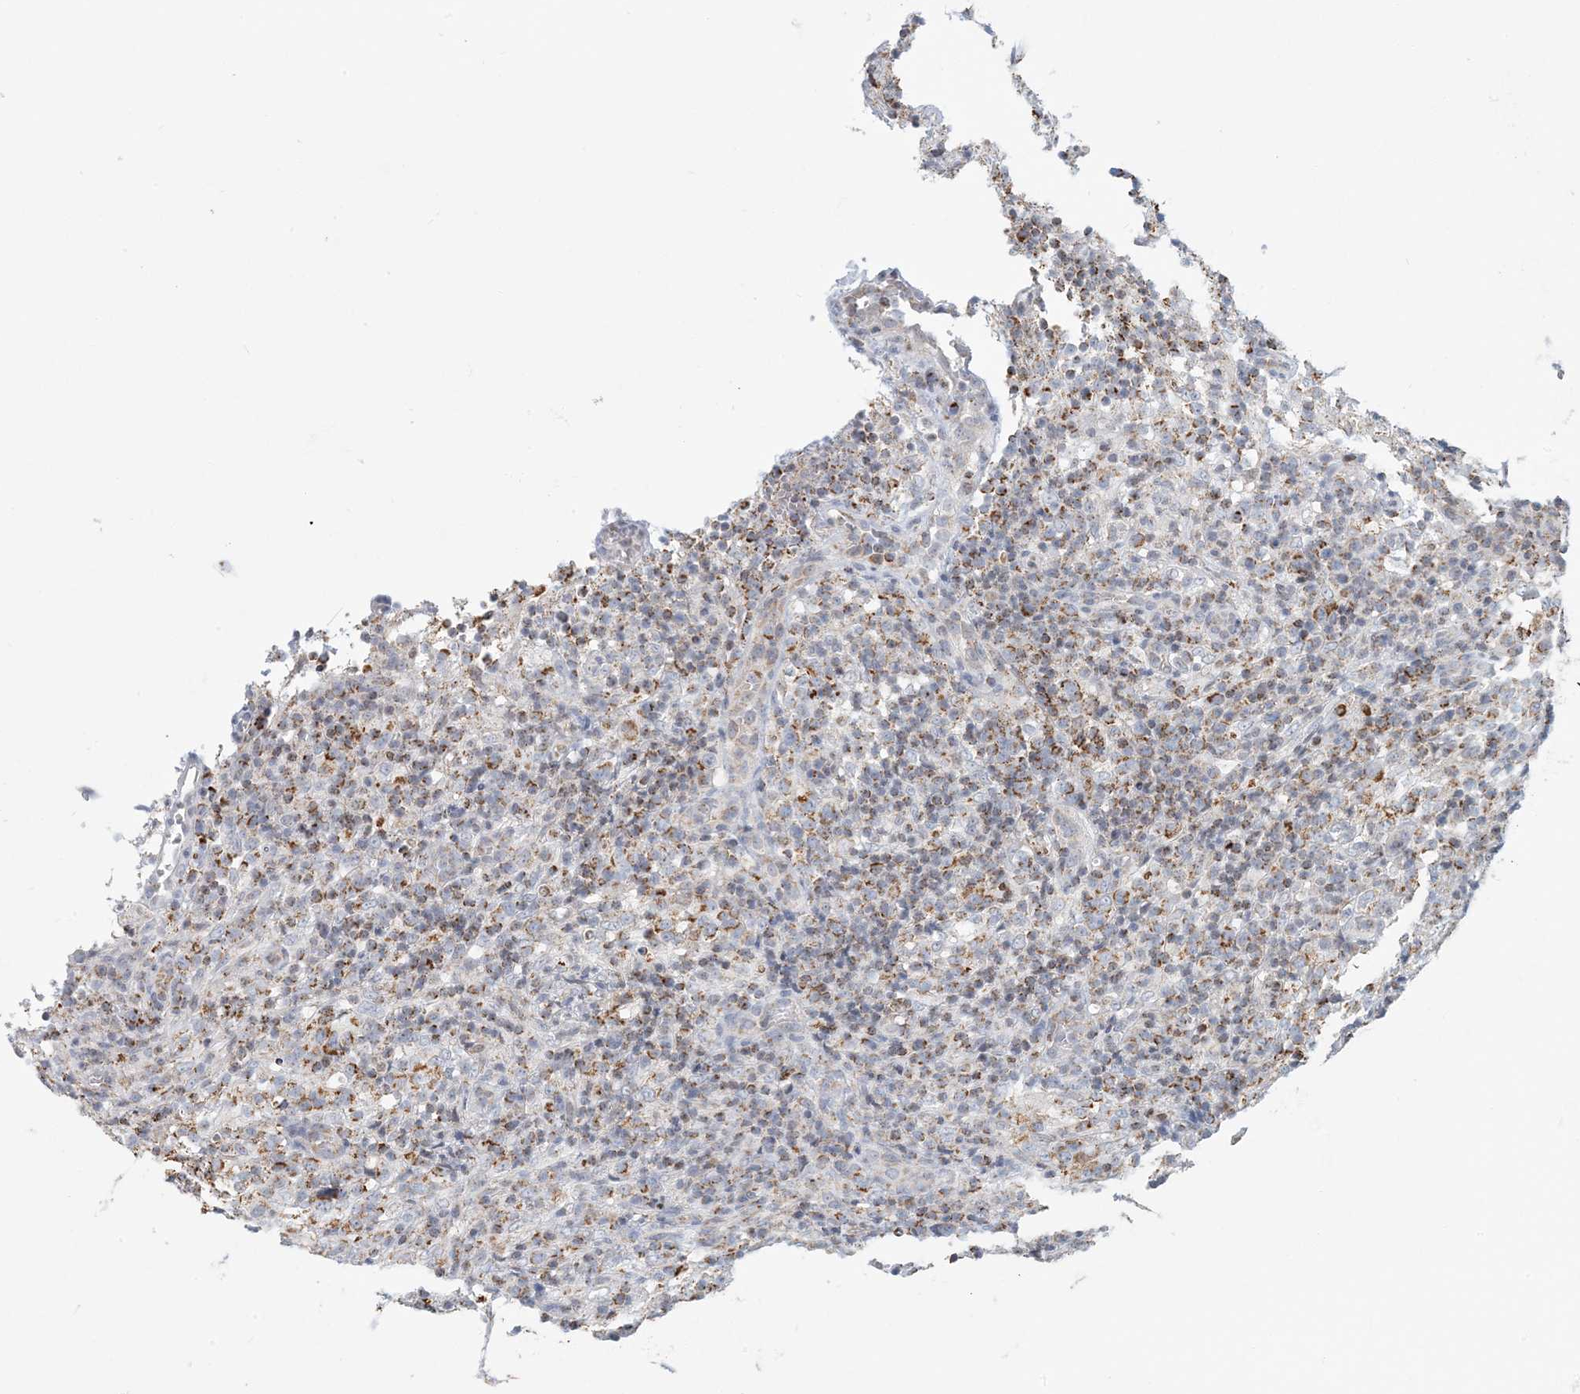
{"staining": {"intensity": "moderate", "quantity": "25%-75%", "location": "cytoplasmic/membranous"}, "tissue": "lymphoma", "cell_type": "Tumor cells", "image_type": "cancer", "snomed": [{"axis": "morphology", "description": "Malignant lymphoma, non-Hodgkin's type, High grade"}, {"axis": "topography", "description": "Lymph node"}], "caption": "This is an image of immunohistochemistry (IHC) staining of high-grade malignant lymphoma, non-Hodgkin's type, which shows moderate staining in the cytoplasmic/membranous of tumor cells.", "gene": "BDH1", "patient": {"sex": "female", "age": 76}}